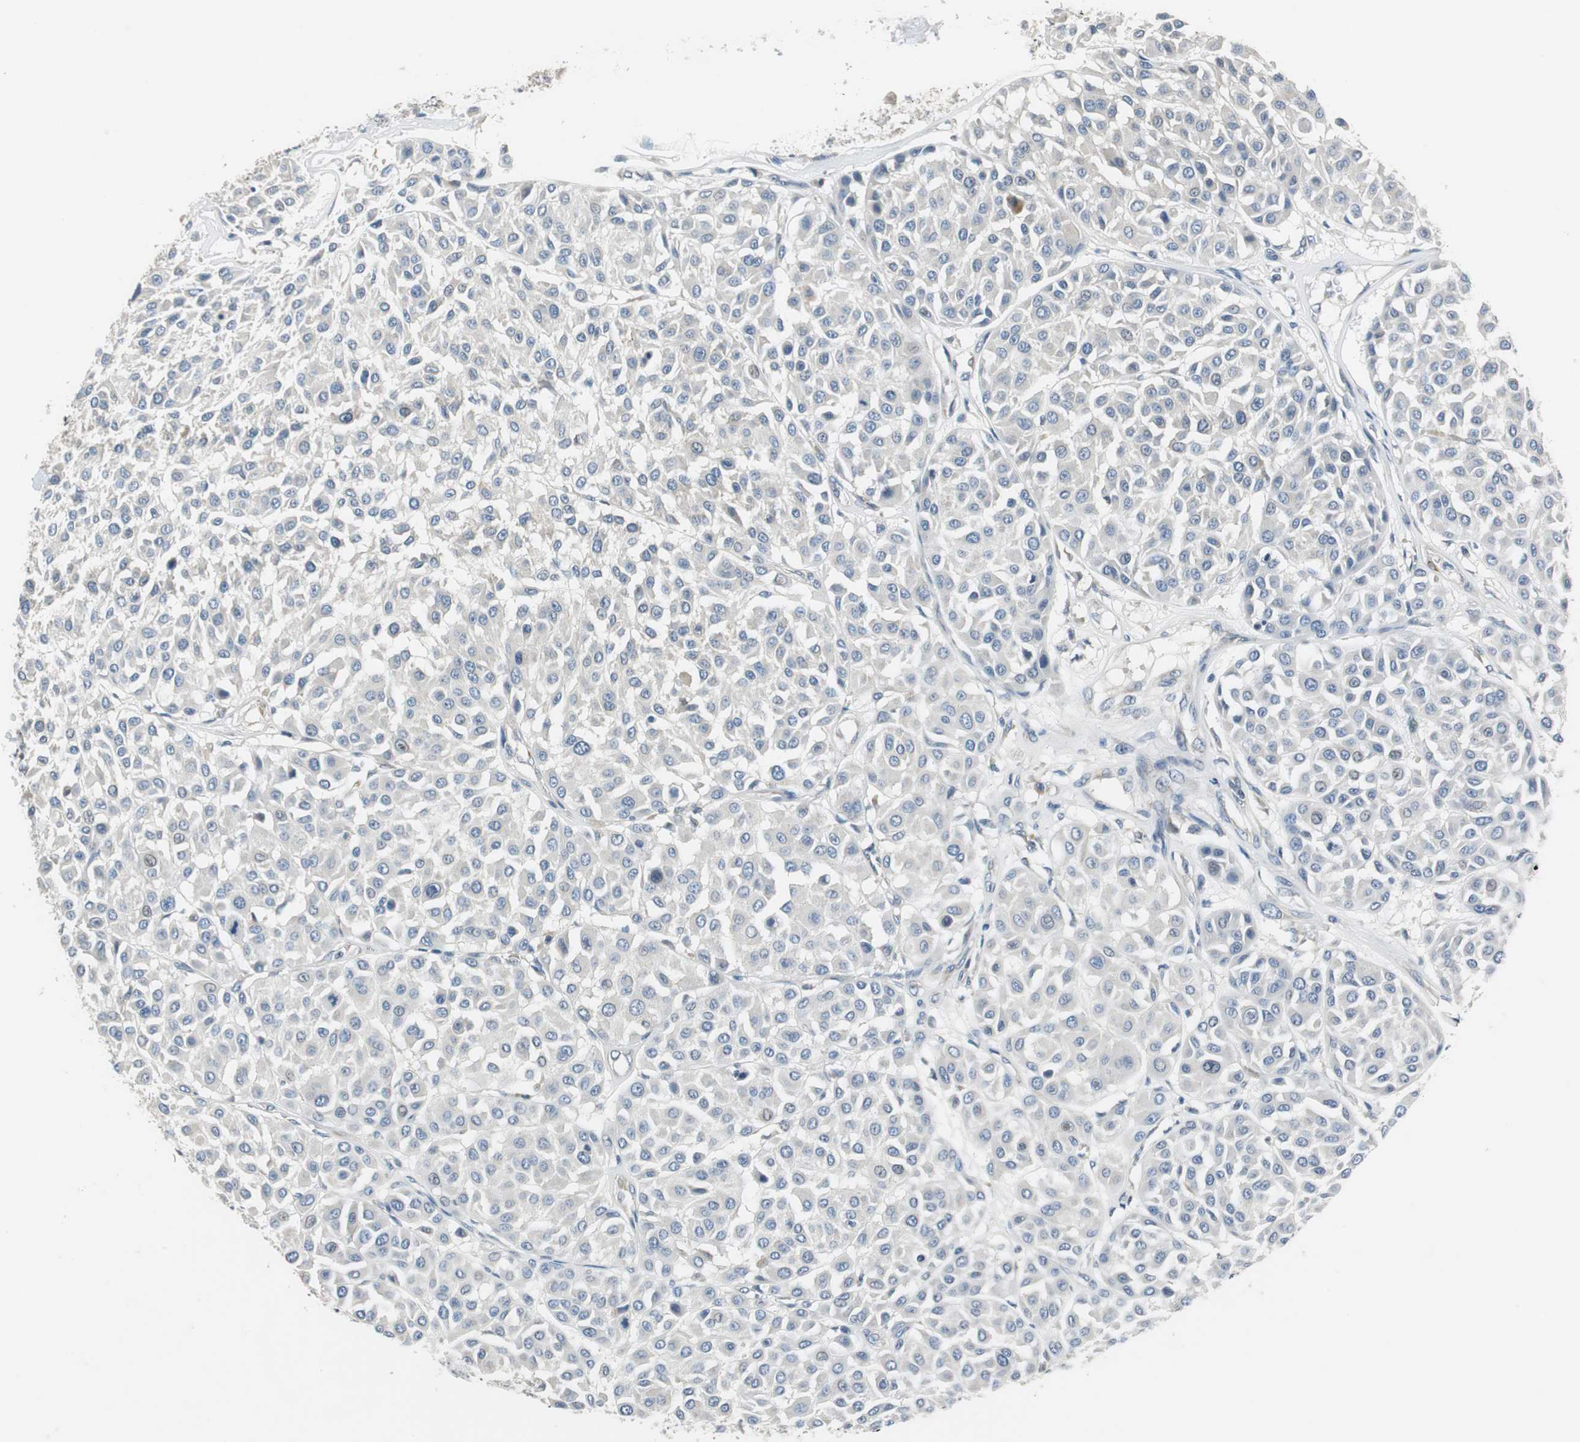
{"staining": {"intensity": "negative", "quantity": "none", "location": "none"}, "tissue": "melanoma", "cell_type": "Tumor cells", "image_type": "cancer", "snomed": [{"axis": "morphology", "description": "Malignant melanoma, Metastatic site"}, {"axis": "topography", "description": "Soft tissue"}], "caption": "The histopathology image reveals no significant expression in tumor cells of melanoma.", "gene": "FADS2", "patient": {"sex": "male", "age": 41}}